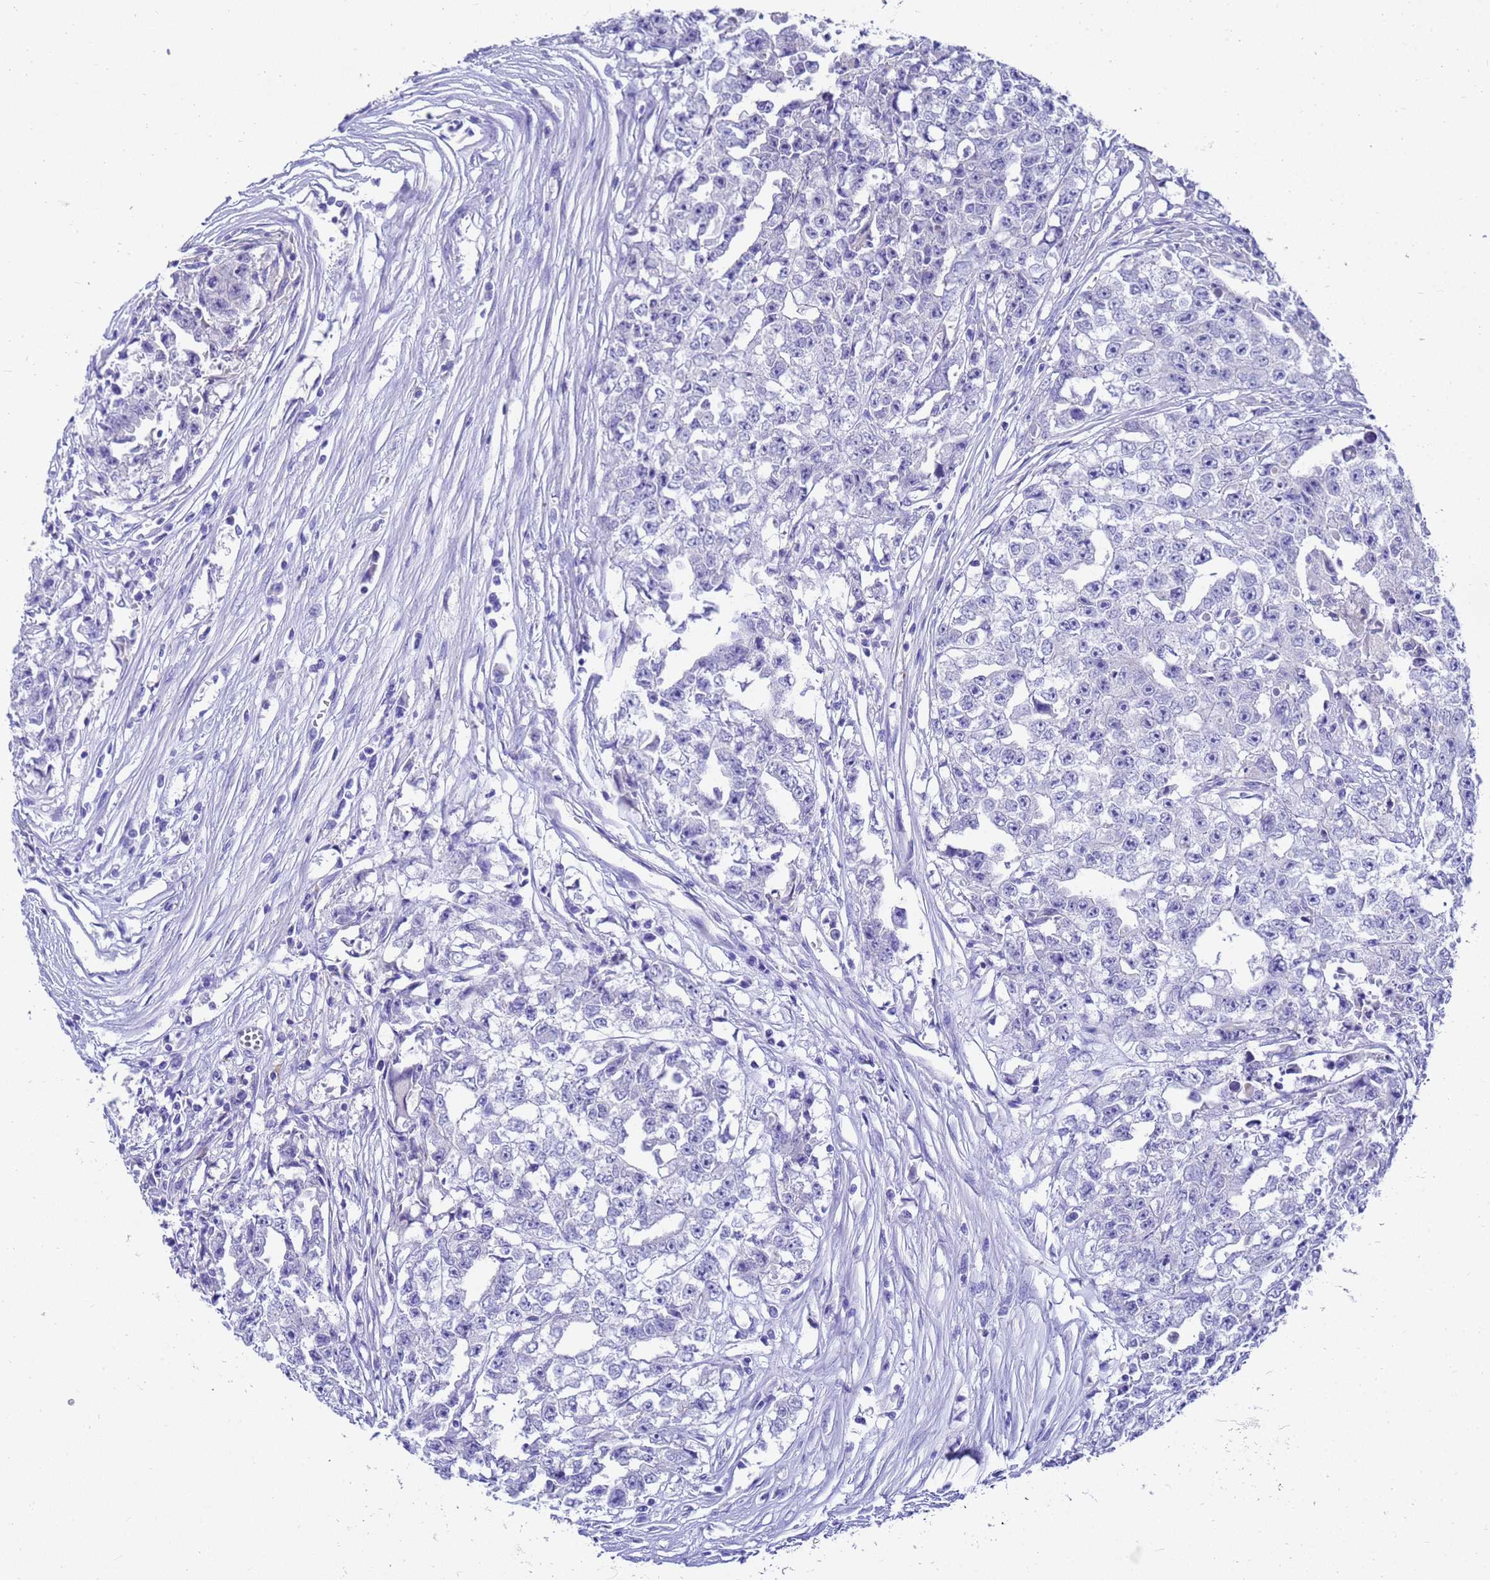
{"staining": {"intensity": "negative", "quantity": "none", "location": "none"}, "tissue": "testis cancer", "cell_type": "Tumor cells", "image_type": "cancer", "snomed": [{"axis": "morphology", "description": "Seminoma, NOS"}, {"axis": "morphology", "description": "Carcinoma, Embryonal, NOS"}, {"axis": "topography", "description": "Testis"}], "caption": "Tumor cells are negative for protein expression in human testis seminoma.", "gene": "MS4A13", "patient": {"sex": "male", "age": 43}}